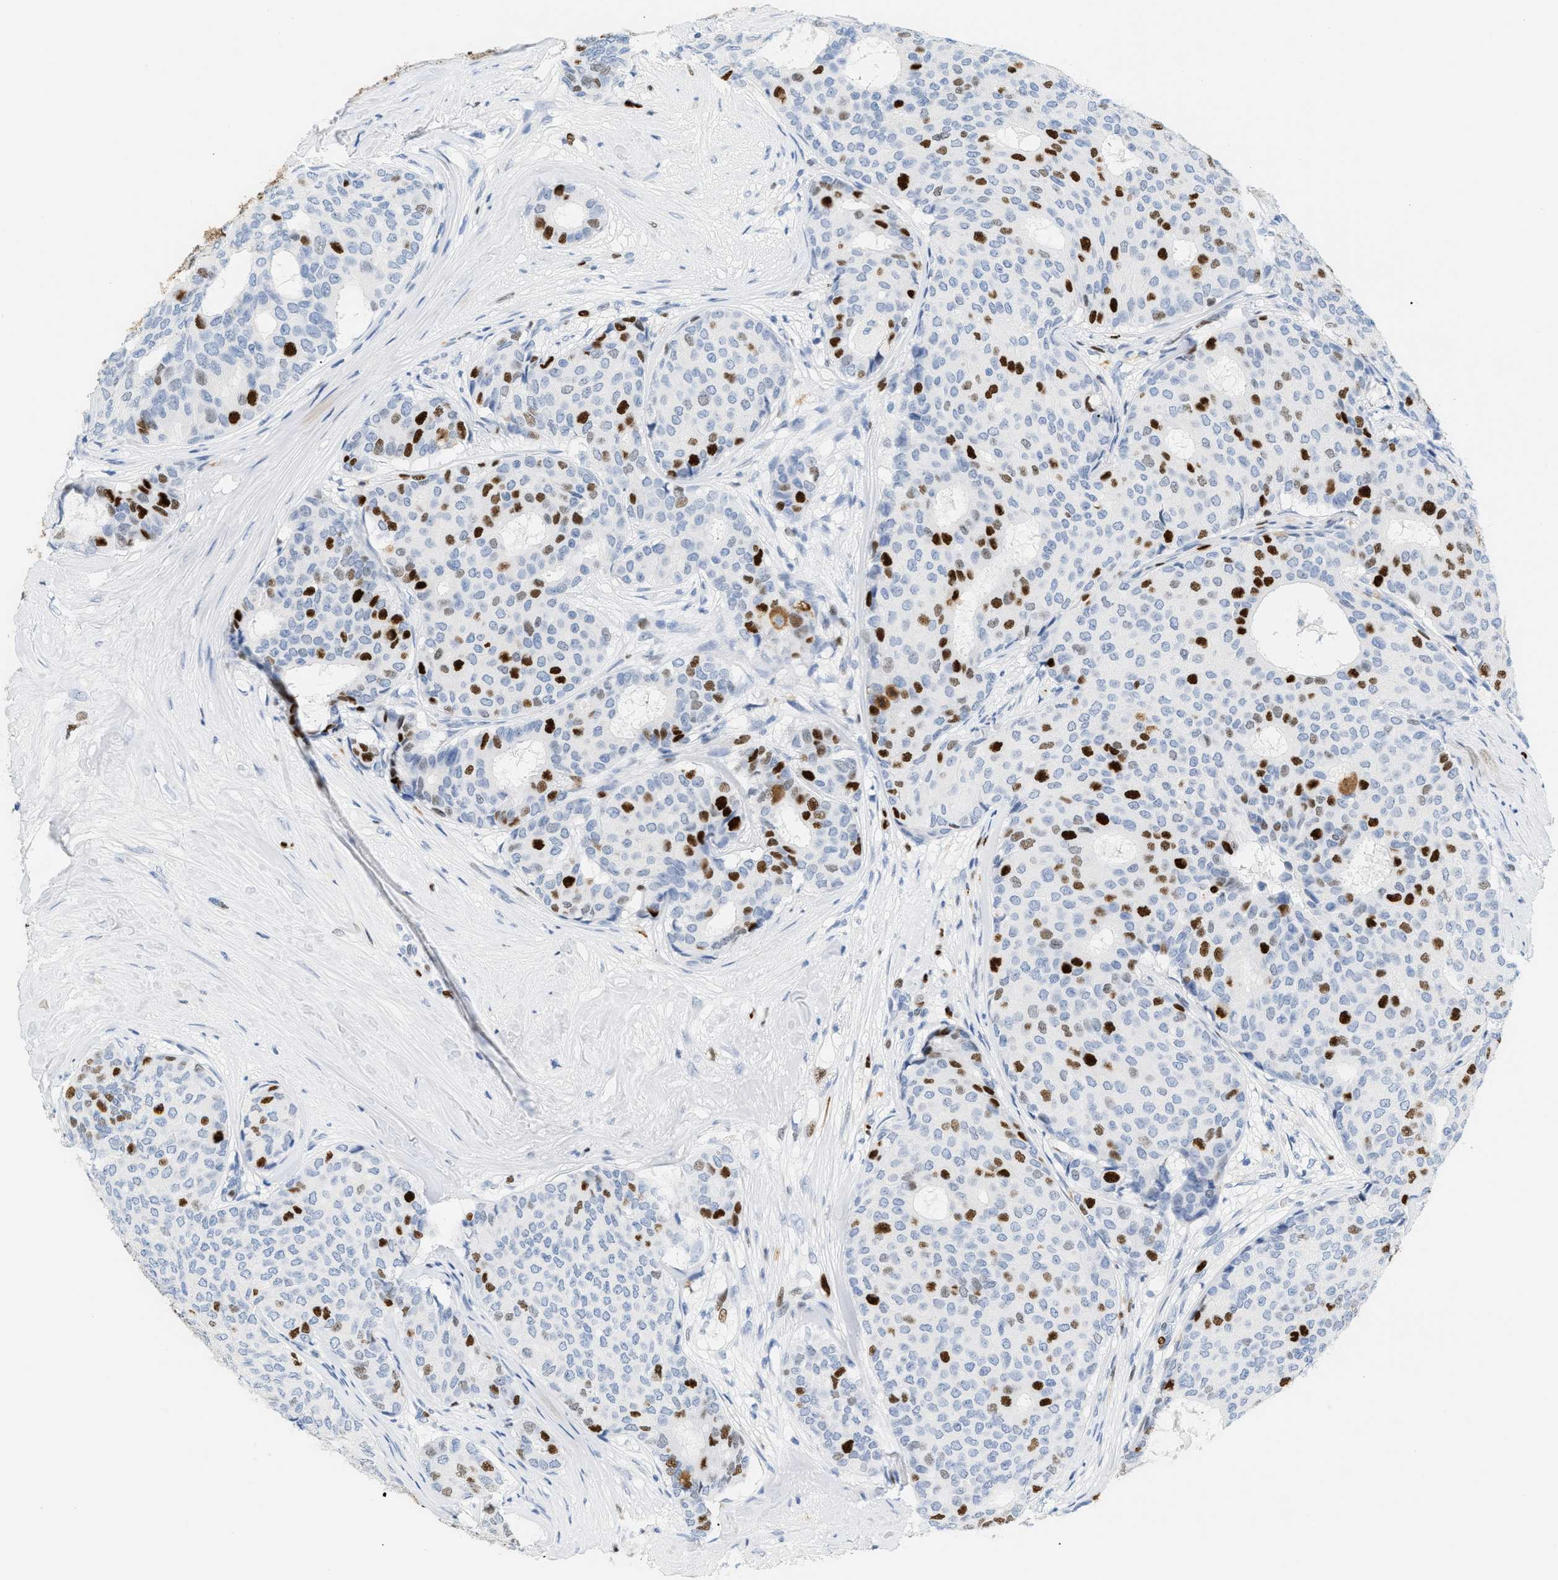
{"staining": {"intensity": "strong", "quantity": "<25%", "location": "nuclear"}, "tissue": "breast cancer", "cell_type": "Tumor cells", "image_type": "cancer", "snomed": [{"axis": "morphology", "description": "Duct carcinoma"}, {"axis": "topography", "description": "Breast"}], "caption": "Immunohistochemistry staining of breast infiltrating ductal carcinoma, which exhibits medium levels of strong nuclear staining in approximately <25% of tumor cells indicating strong nuclear protein expression. The staining was performed using DAB (brown) for protein detection and nuclei were counterstained in hematoxylin (blue).", "gene": "MCM7", "patient": {"sex": "female", "age": 75}}